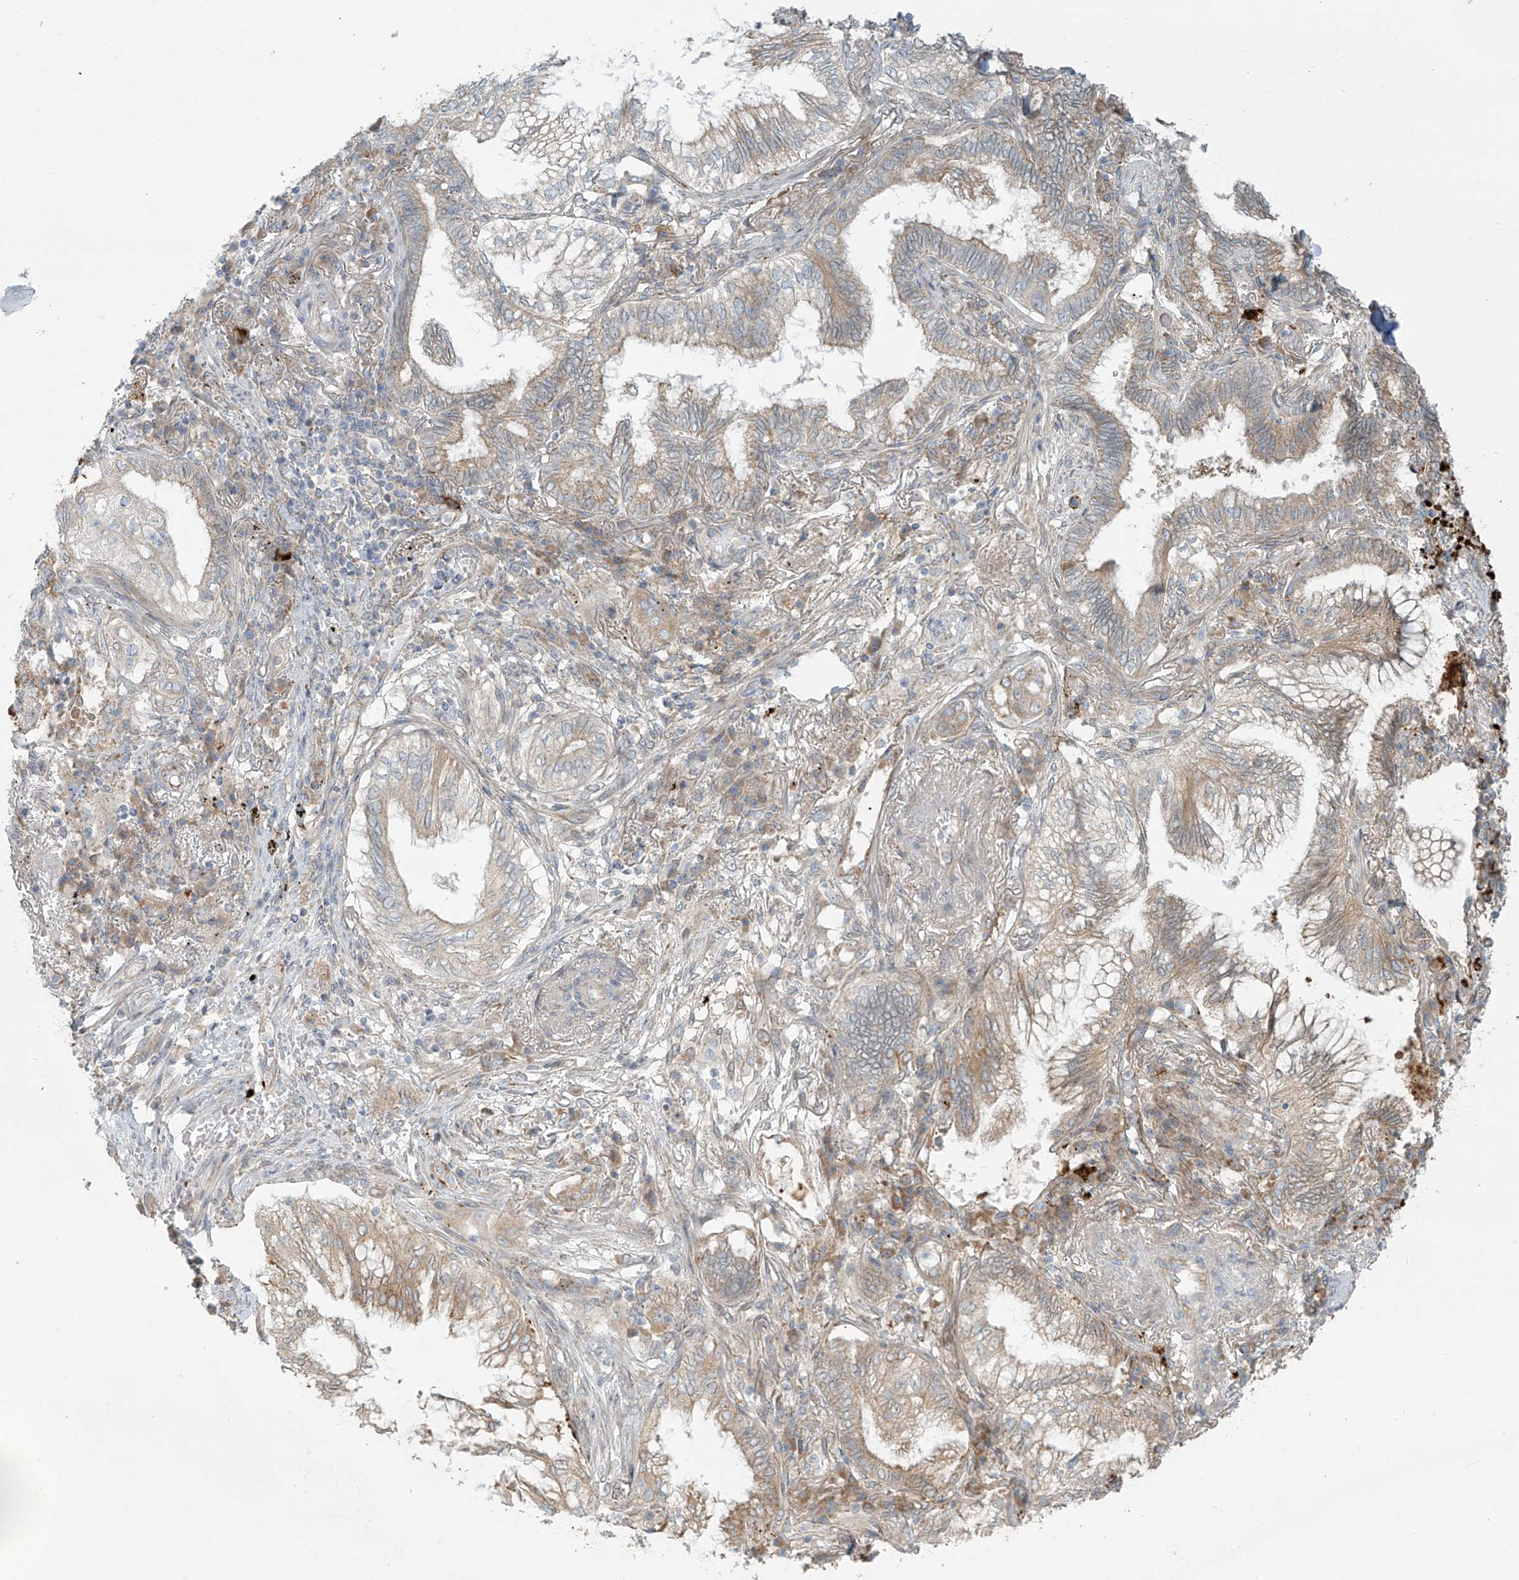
{"staining": {"intensity": "moderate", "quantity": "<25%", "location": "cytoplasmic/membranous"}, "tissue": "lung cancer", "cell_type": "Tumor cells", "image_type": "cancer", "snomed": [{"axis": "morphology", "description": "Adenocarcinoma, NOS"}, {"axis": "topography", "description": "Lung"}], "caption": "Lung adenocarcinoma was stained to show a protein in brown. There is low levels of moderate cytoplasmic/membranous positivity in approximately <25% of tumor cells. The staining was performed using DAB, with brown indicating positive protein expression. Nuclei are stained blue with hematoxylin.", "gene": "LZTS3", "patient": {"sex": "female", "age": 70}}